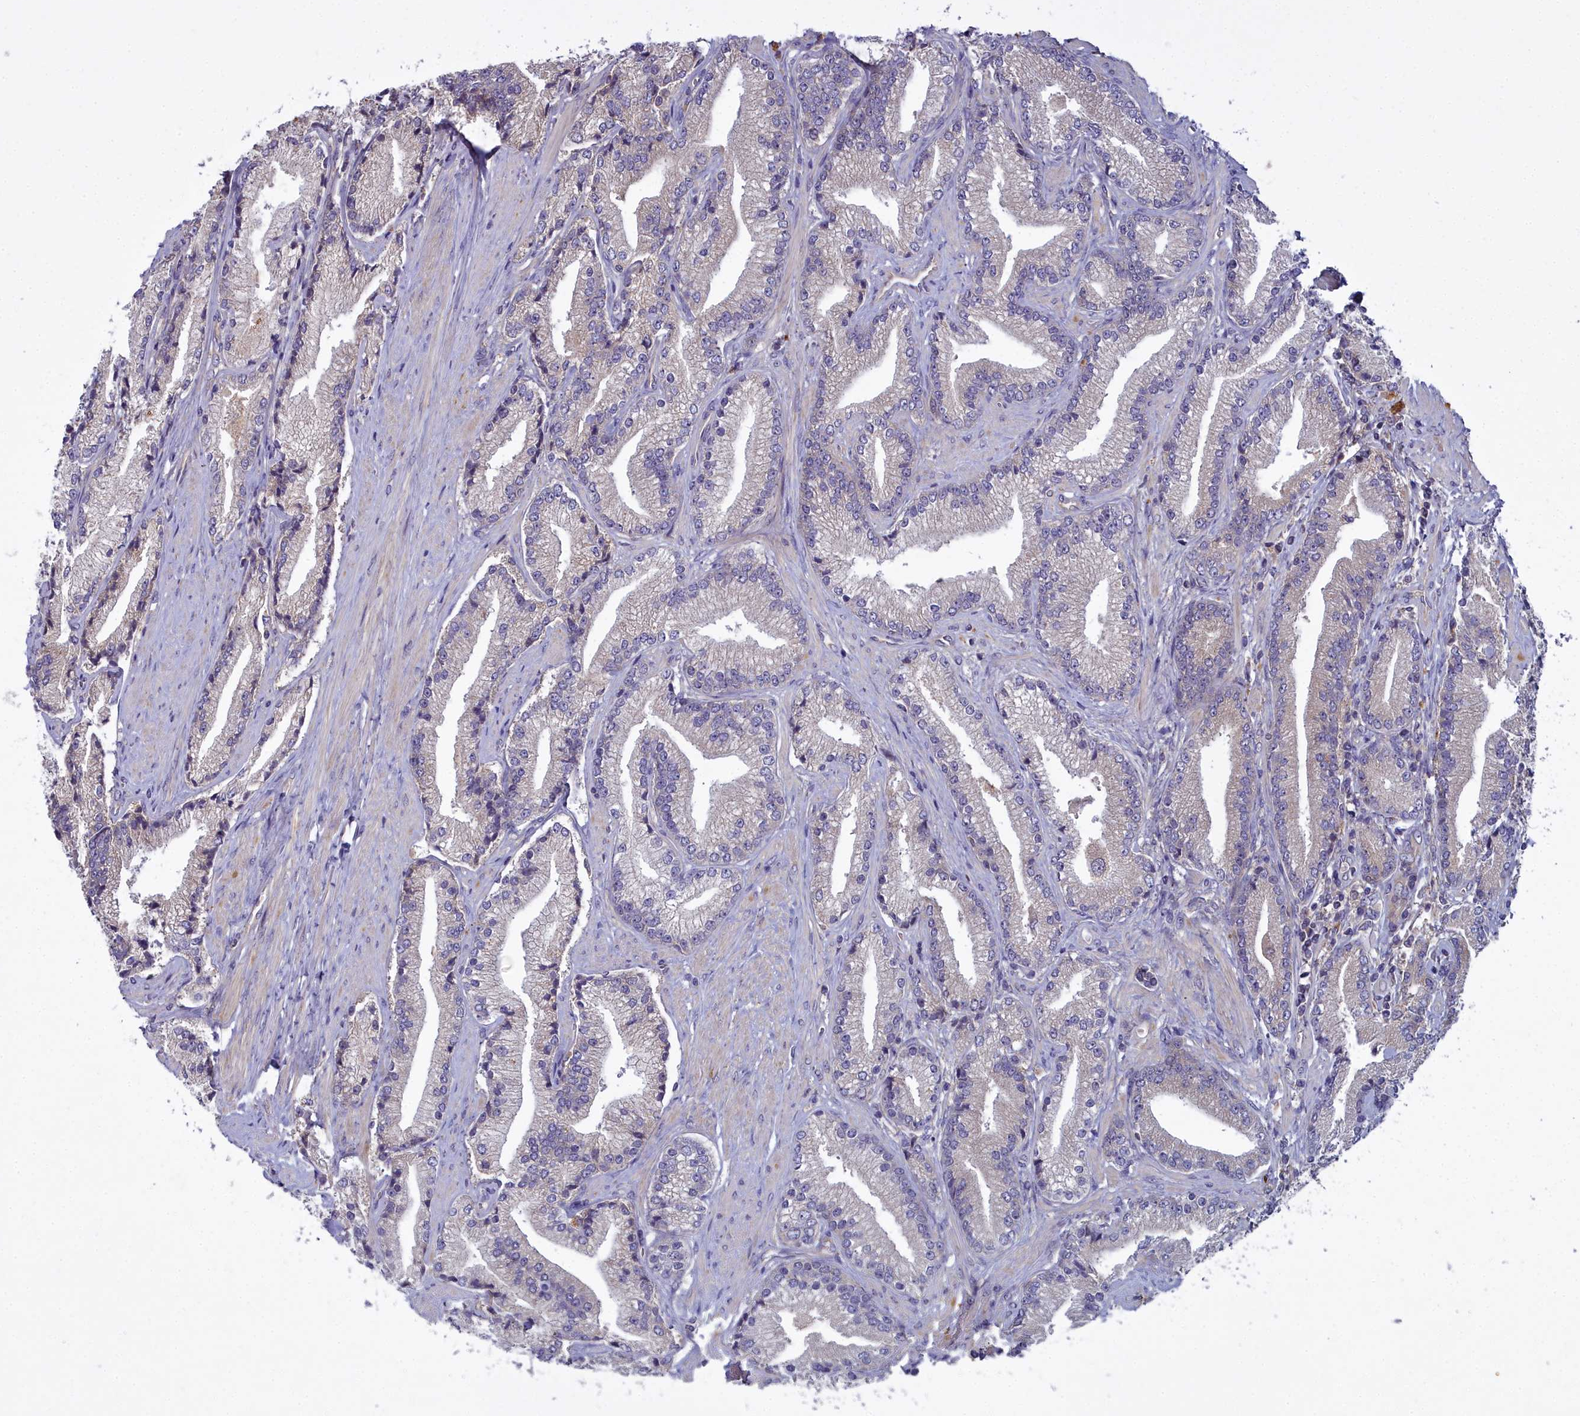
{"staining": {"intensity": "weak", "quantity": "25%-75%", "location": "cytoplasmic/membranous"}, "tissue": "prostate cancer", "cell_type": "Tumor cells", "image_type": "cancer", "snomed": [{"axis": "morphology", "description": "Adenocarcinoma, High grade"}, {"axis": "topography", "description": "Prostate"}], "caption": "Brown immunohistochemical staining in human prostate adenocarcinoma (high-grade) displays weak cytoplasmic/membranous positivity in about 25%-75% of tumor cells.", "gene": "CCDC167", "patient": {"sex": "male", "age": 67}}